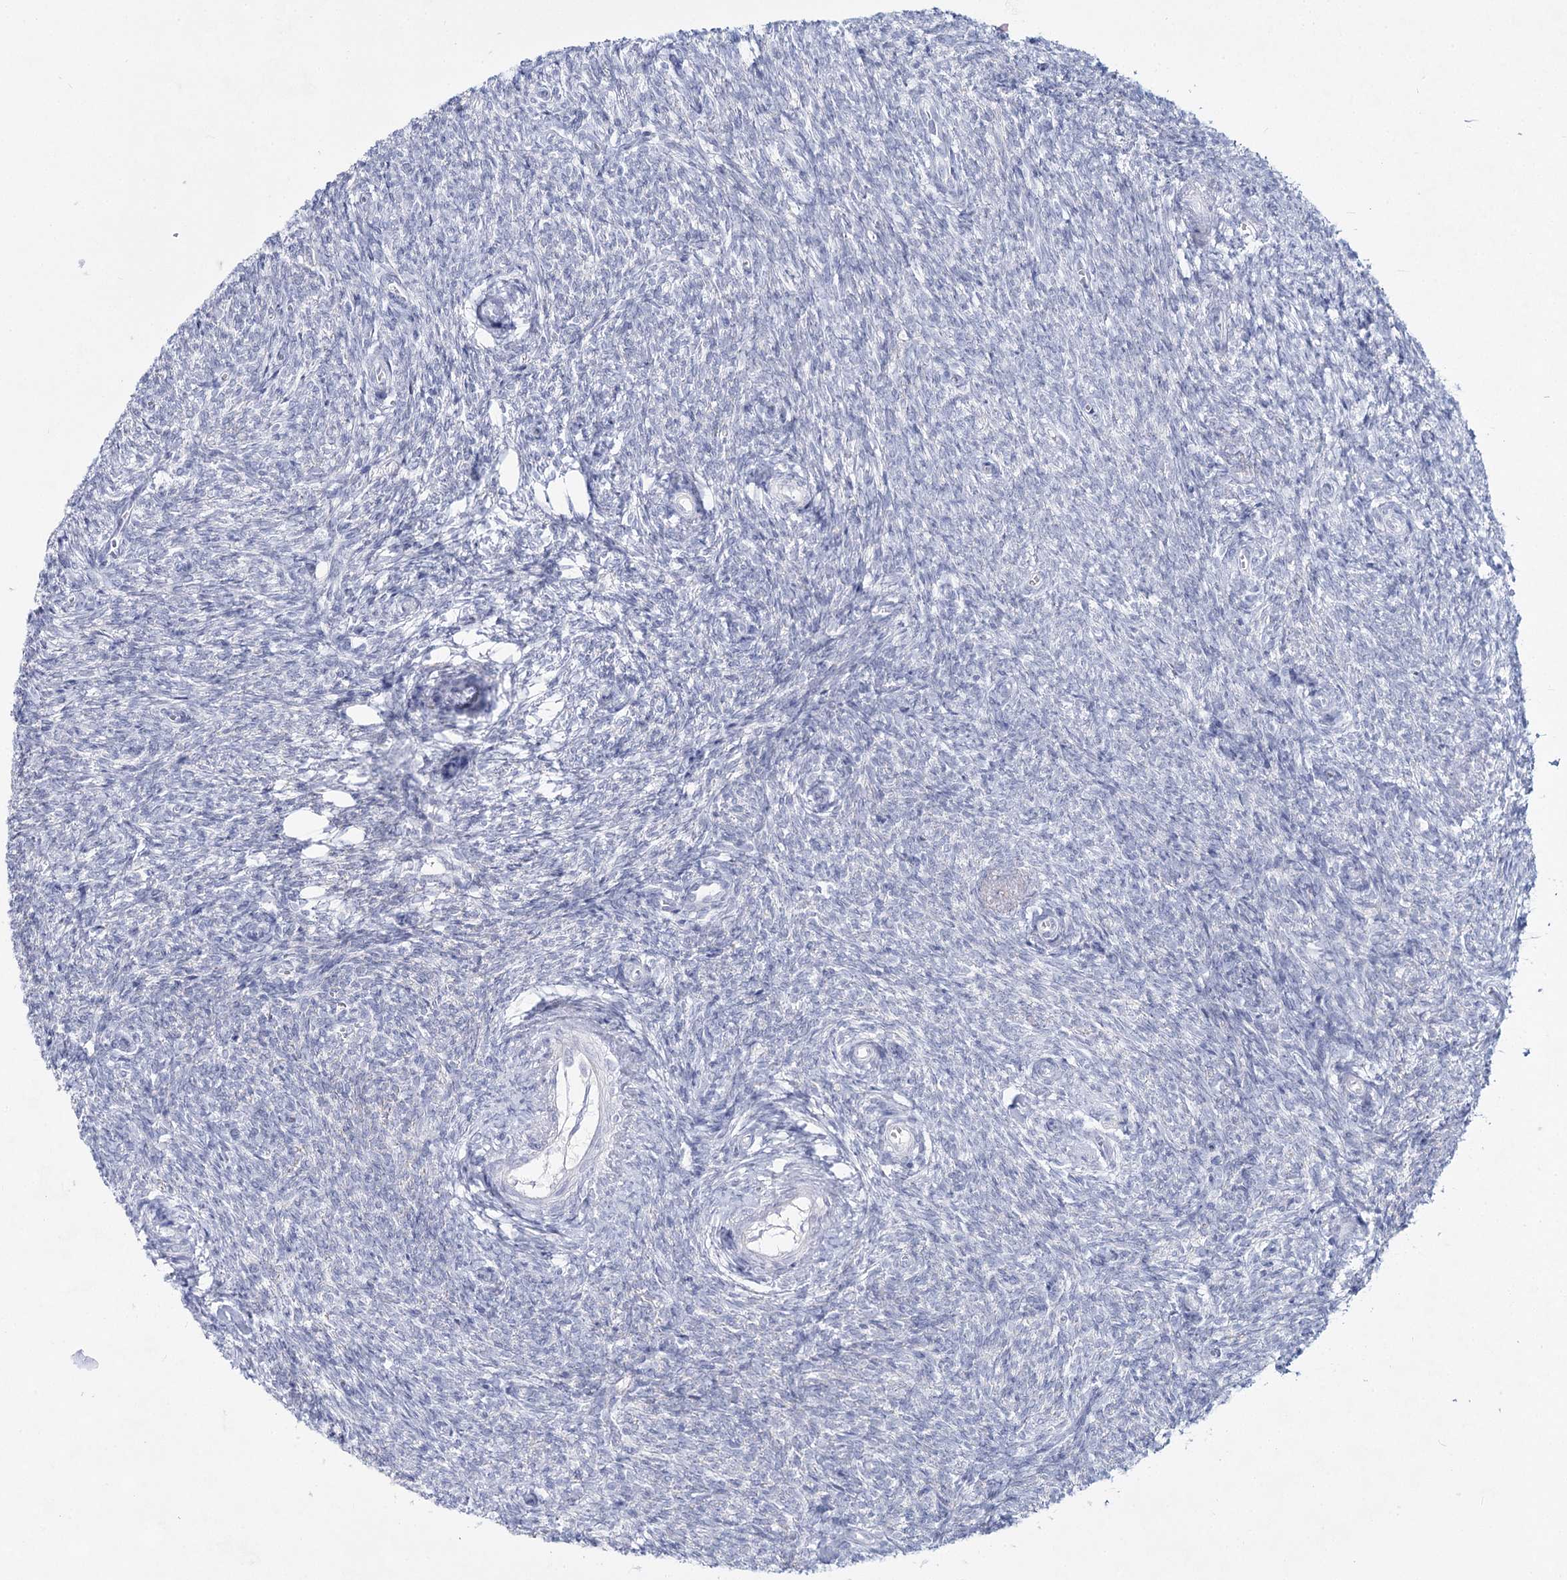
{"staining": {"intensity": "negative", "quantity": "none", "location": "none"}, "tissue": "ovary", "cell_type": "Ovarian stroma cells", "image_type": "normal", "snomed": [{"axis": "morphology", "description": "Normal tissue, NOS"}, {"axis": "topography", "description": "Ovary"}], "caption": "The image exhibits no staining of ovarian stroma cells in normal ovary.", "gene": "SLC17A2", "patient": {"sex": "female", "age": 44}}